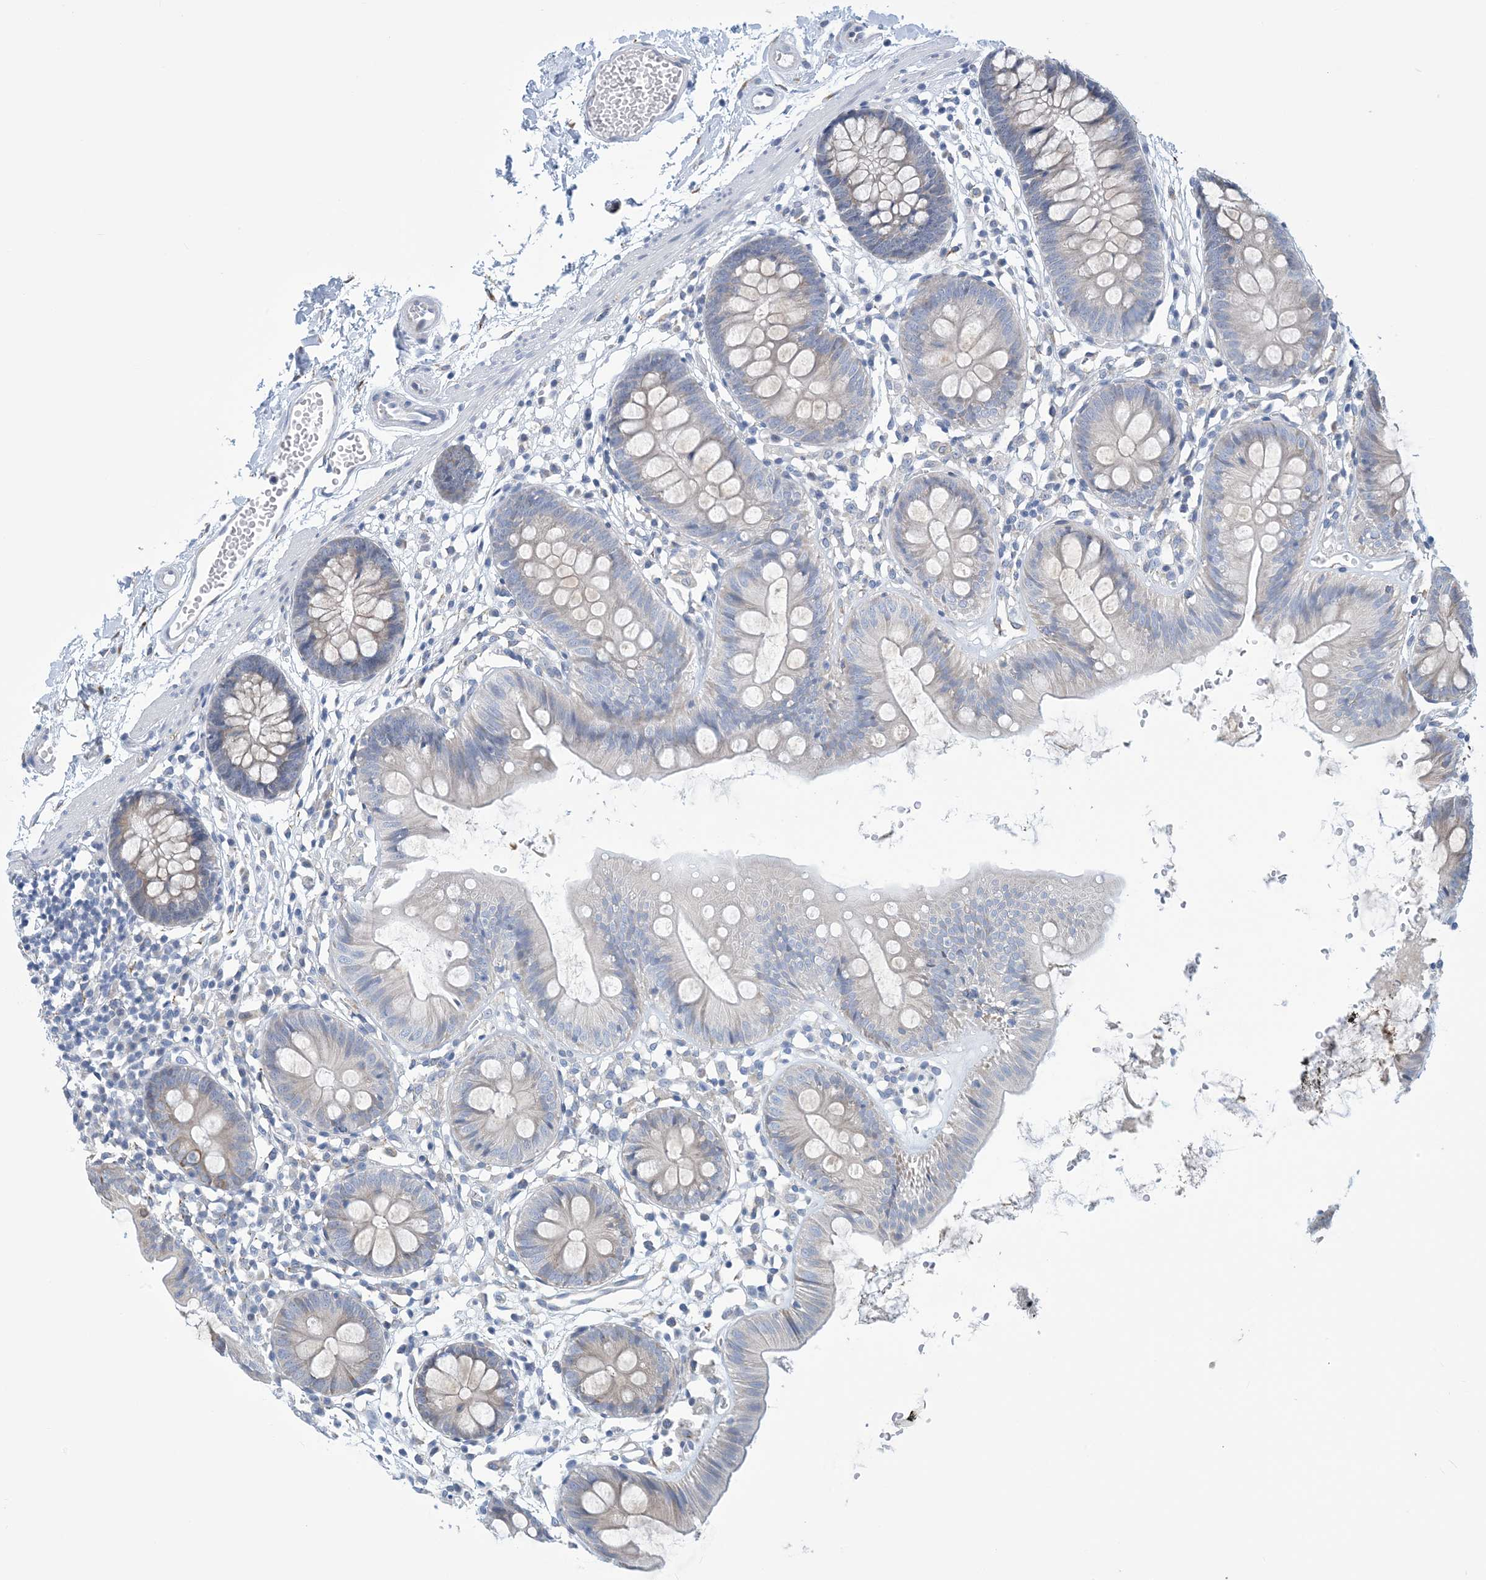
{"staining": {"intensity": "weak", "quantity": "25%-75%", "location": "cytoplasmic/membranous"}, "tissue": "colon", "cell_type": "Endothelial cells", "image_type": "normal", "snomed": [{"axis": "morphology", "description": "Normal tissue, NOS"}, {"axis": "topography", "description": "Colon"}], "caption": "Brown immunohistochemical staining in benign colon shows weak cytoplasmic/membranous expression in about 25%-75% of endothelial cells.", "gene": "CCDC14", "patient": {"sex": "male", "age": 56}}